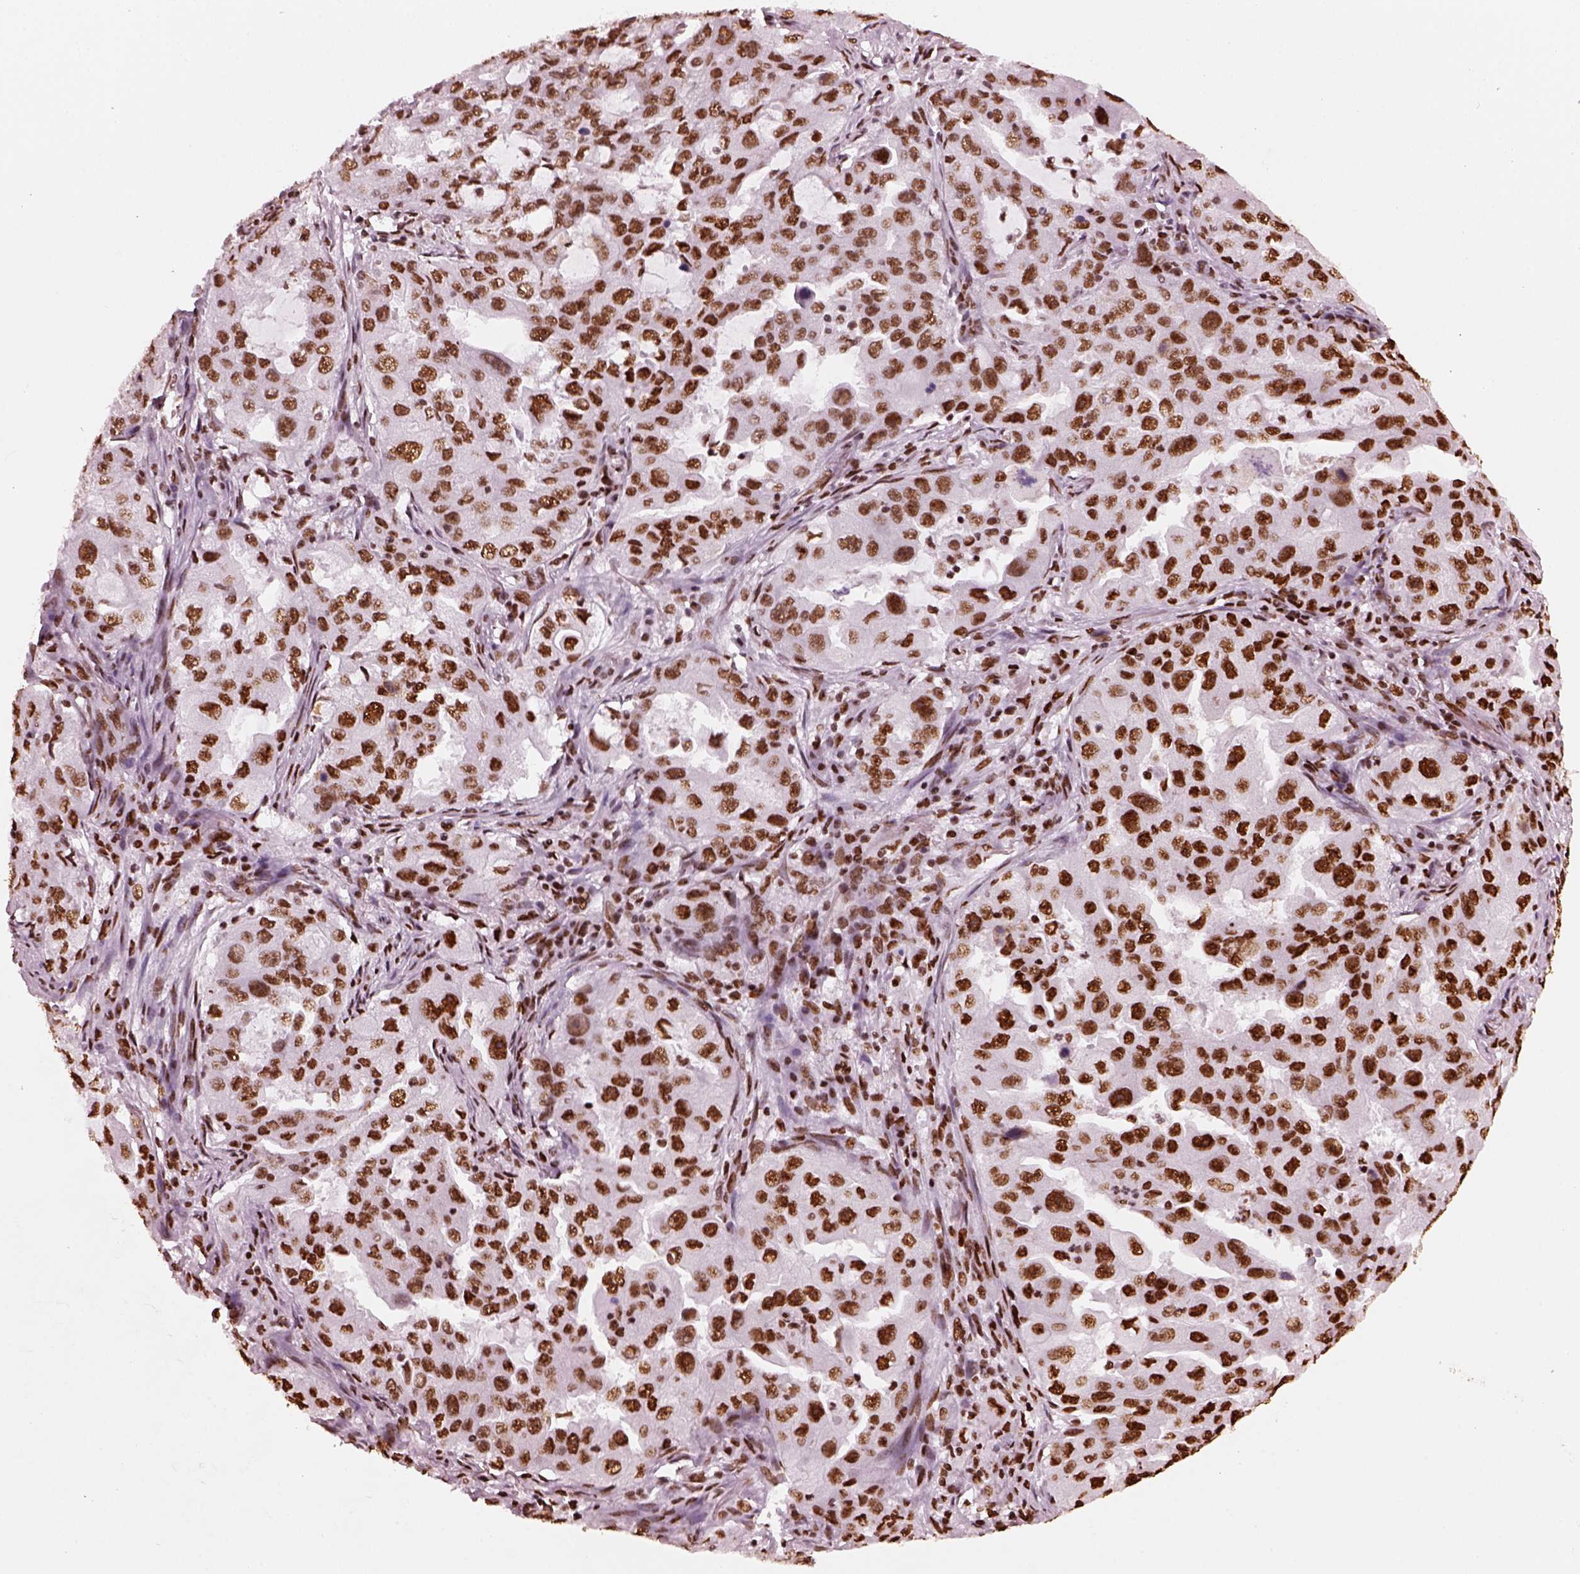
{"staining": {"intensity": "strong", "quantity": ">75%", "location": "nuclear"}, "tissue": "lung cancer", "cell_type": "Tumor cells", "image_type": "cancer", "snomed": [{"axis": "morphology", "description": "Adenocarcinoma, NOS"}, {"axis": "topography", "description": "Lung"}], "caption": "Immunohistochemical staining of human adenocarcinoma (lung) displays high levels of strong nuclear protein staining in approximately >75% of tumor cells.", "gene": "CBFA2T3", "patient": {"sex": "female", "age": 61}}